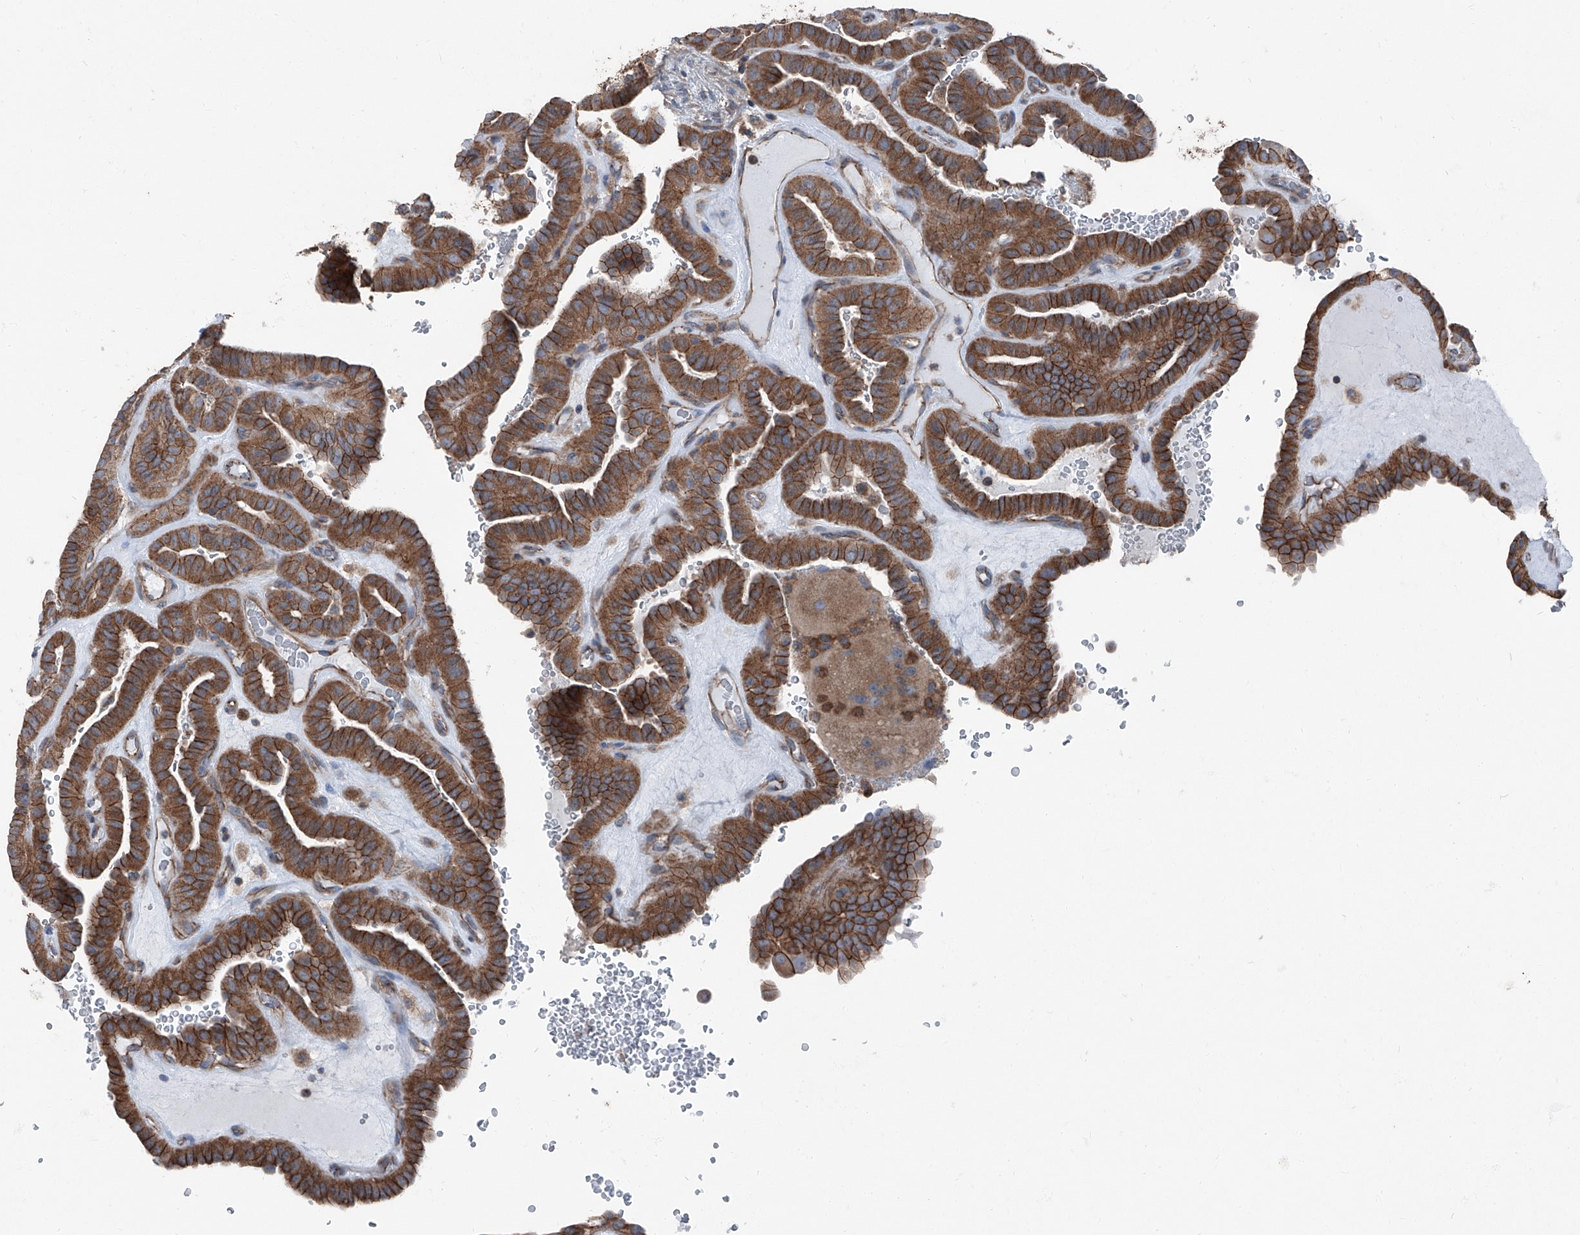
{"staining": {"intensity": "moderate", "quantity": ">75%", "location": "cytoplasmic/membranous"}, "tissue": "thyroid cancer", "cell_type": "Tumor cells", "image_type": "cancer", "snomed": [{"axis": "morphology", "description": "Papillary adenocarcinoma, NOS"}, {"axis": "topography", "description": "Thyroid gland"}], "caption": "Immunohistochemical staining of human thyroid cancer demonstrates medium levels of moderate cytoplasmic/membranous positivity in approximately >75% of tumor cells.", "gene": "GPR142", "patient": {"sex": "male", "age": 77}}